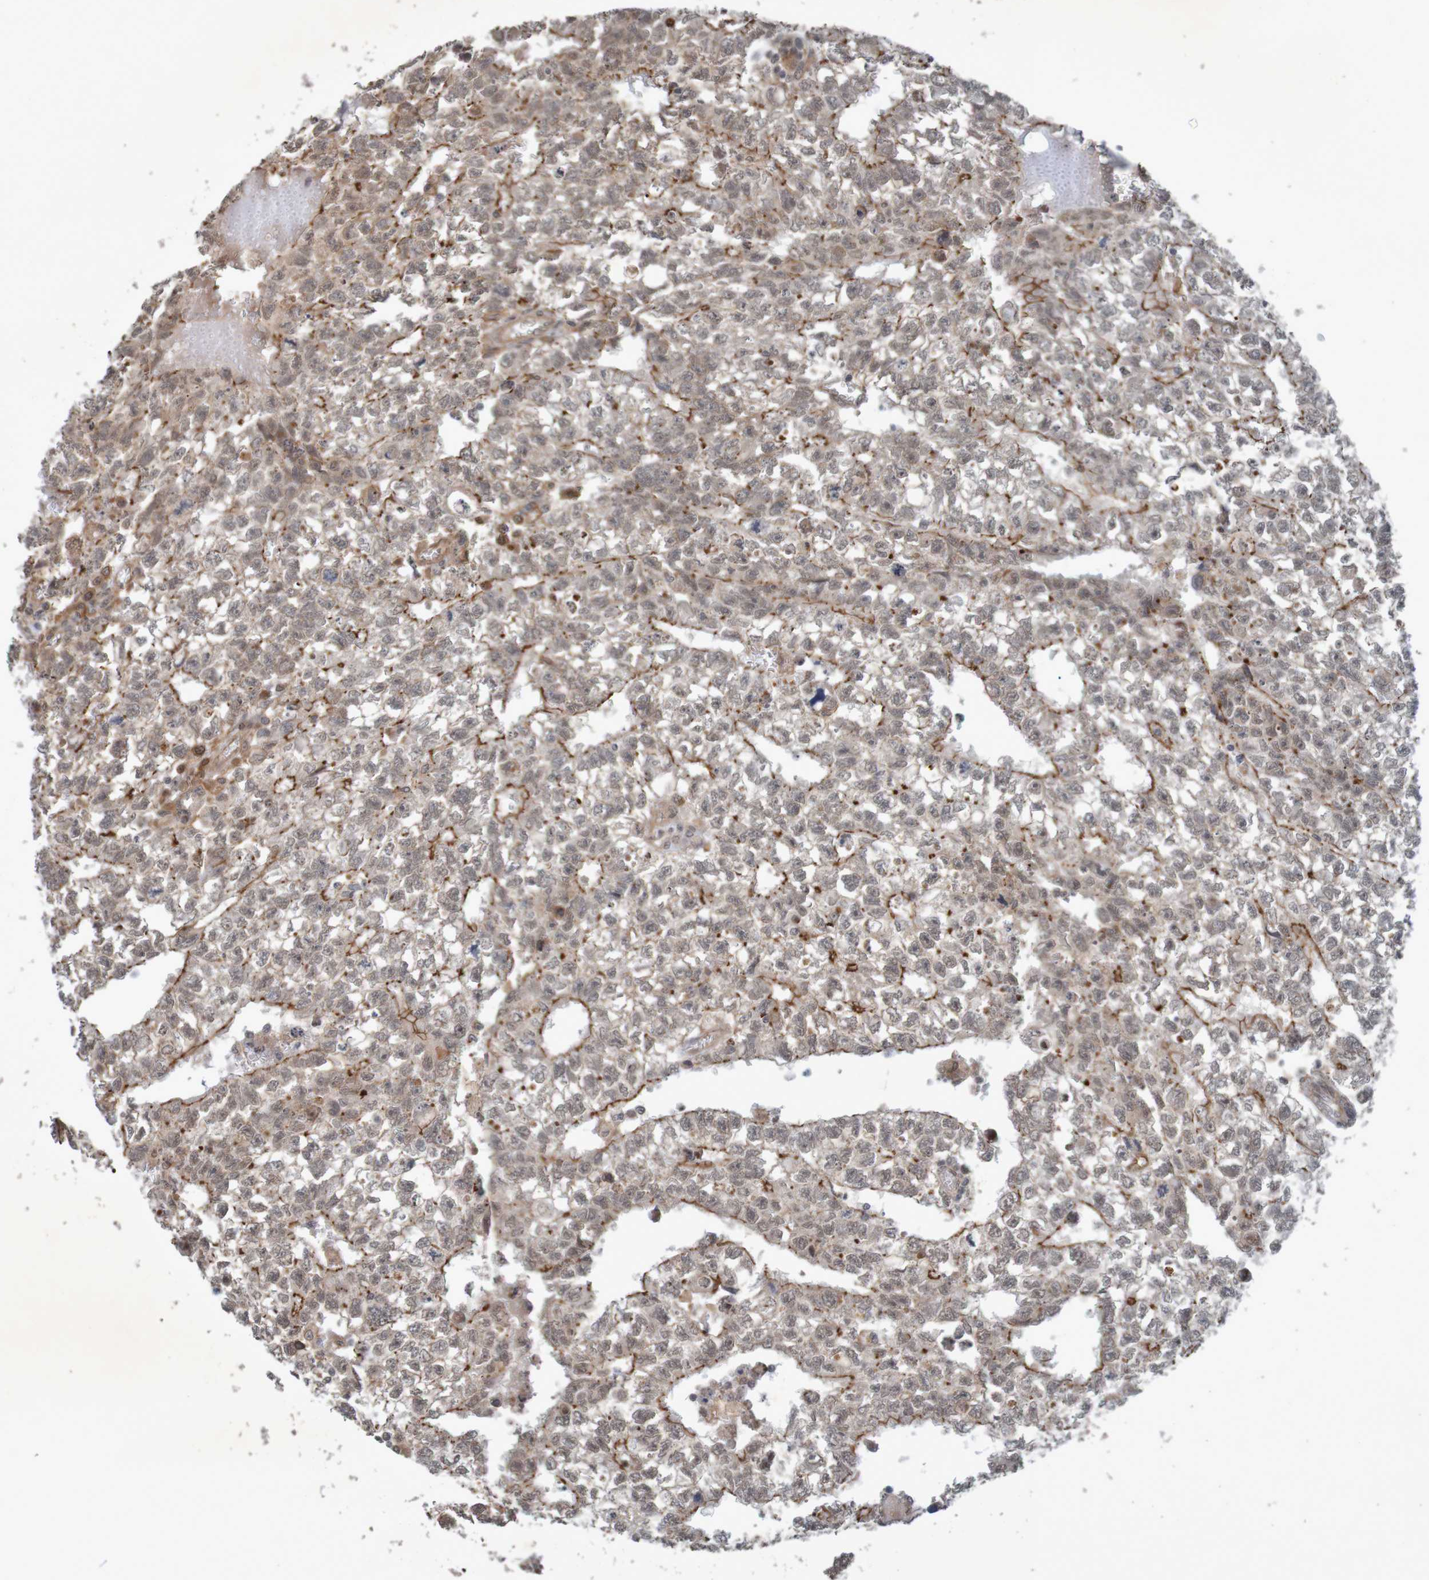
{"staining": {"intensity": "moderate", "quantity": "25%-75%", "location": "cytoplasmic/membranous"}, "tissue": "testis cancer", "cell_type": "Tumor cells", "image_type": "cancer", "snomed": [{"axis": "morphology", "description": "Seminoma, NOS"}, {"axis": "morphology", "description": "Carcinoma, Embryonal, NOS"}, {"axis": "topography", "description": "Testis"}], "caption": "Testis seminoma stained with DAB immunohistochemistry (IHC) displays medium levels of moderate cytoplasmic/membranous expression in about 25%-75% of tumor cells.", "gene": "ARHGEF11", "patient": {"sex": "male", "age": 38}}